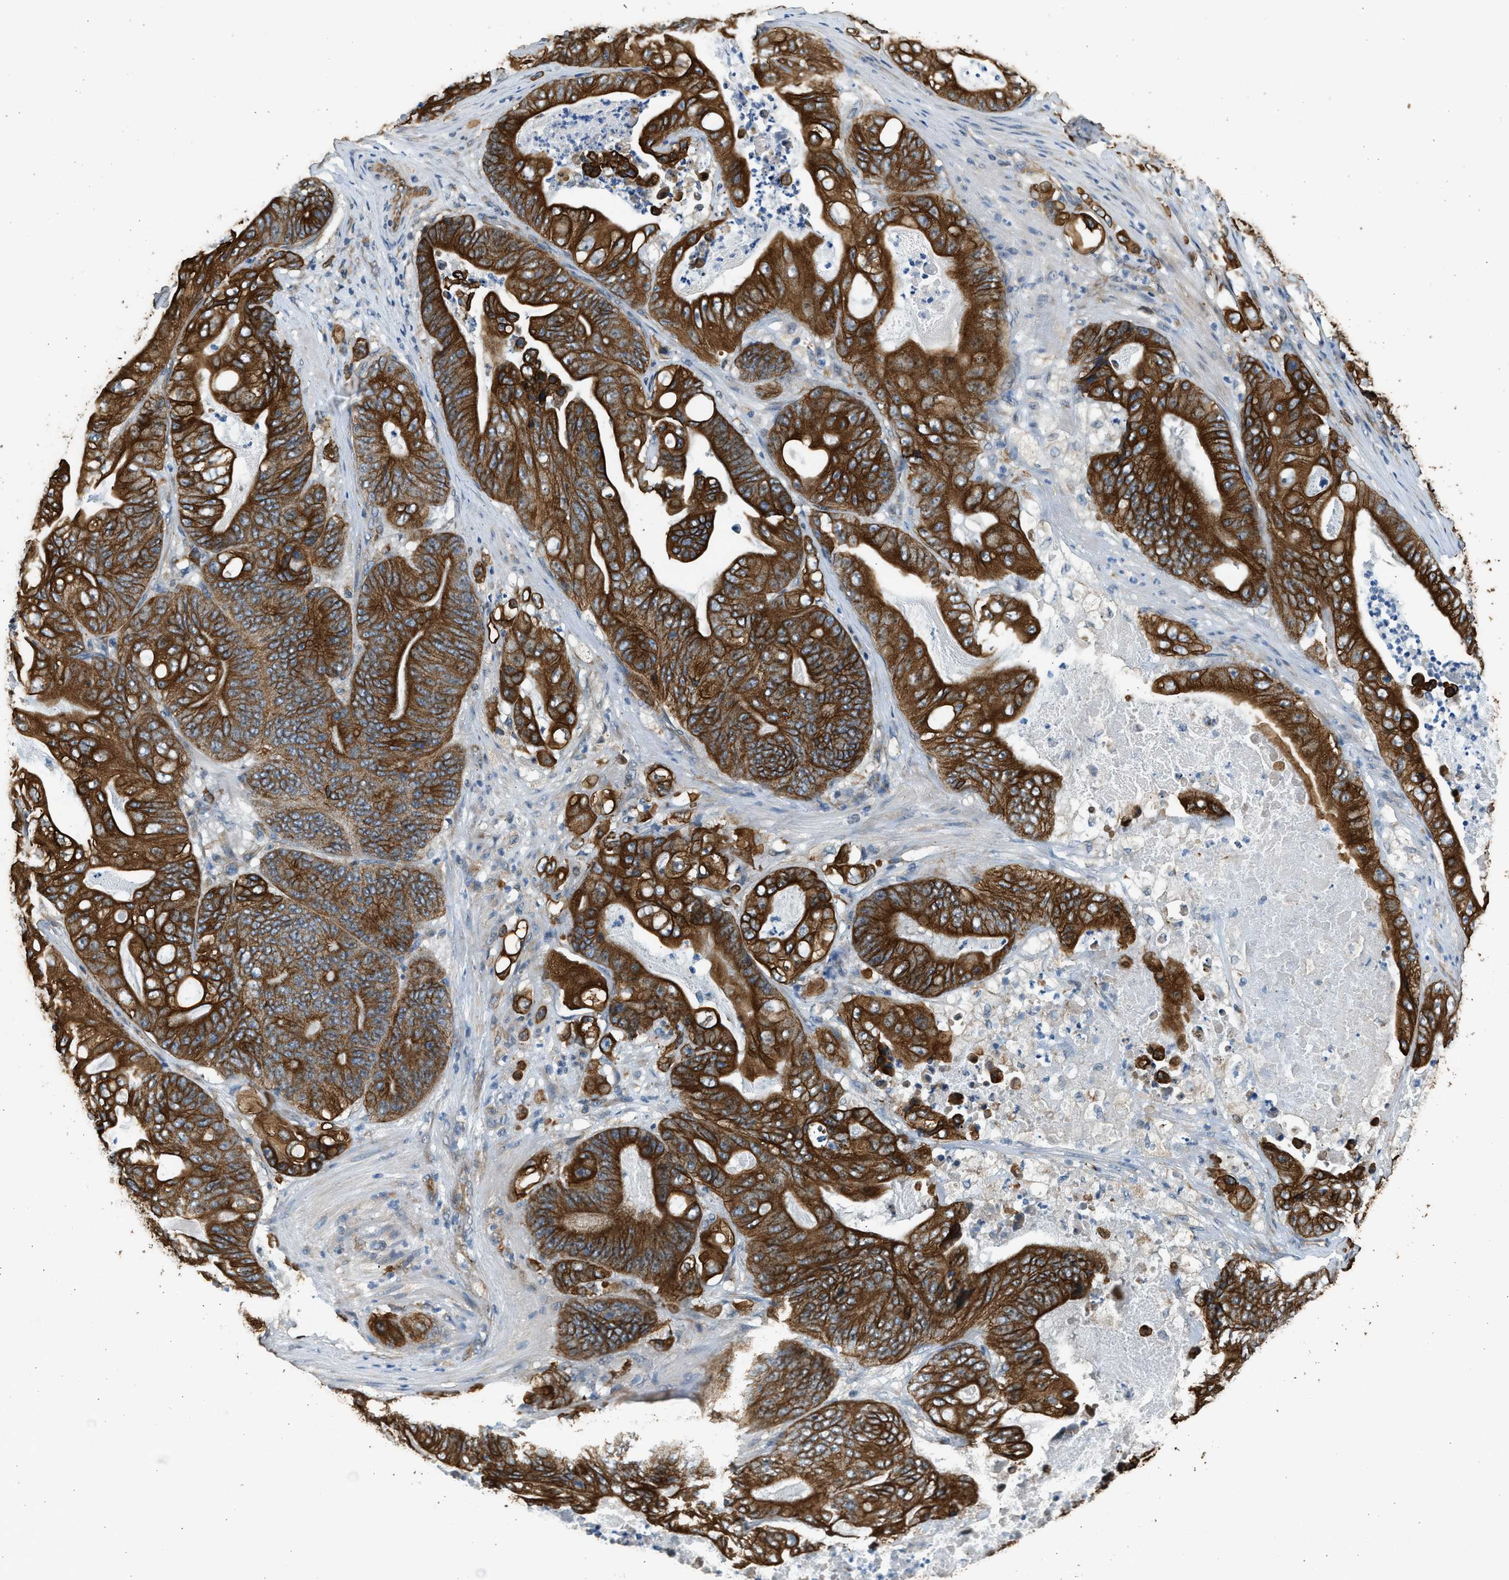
{"staining": {"intensity": "strong", "quantity": ">75%", "location": "cytoplasmic/membranous"}, "tissue": "stomach cancer", "cell_type": "Tumor cells", "image_type": "cancer", "snomed": [{"axis": "morphology", "description": "Adenocarcinoma, NOS"}, {"axis": "topography", "description": "Stomach"}], "caption": "Tumor cells exhibit high levels of strong cytoplasmic/membranous staining in approximately >75% of cells in human stomach cancer. (IHC, brightfield microscopy, high magnification).", "gene": "PCLO", "patient": {"sex": "female", "age": 73}}